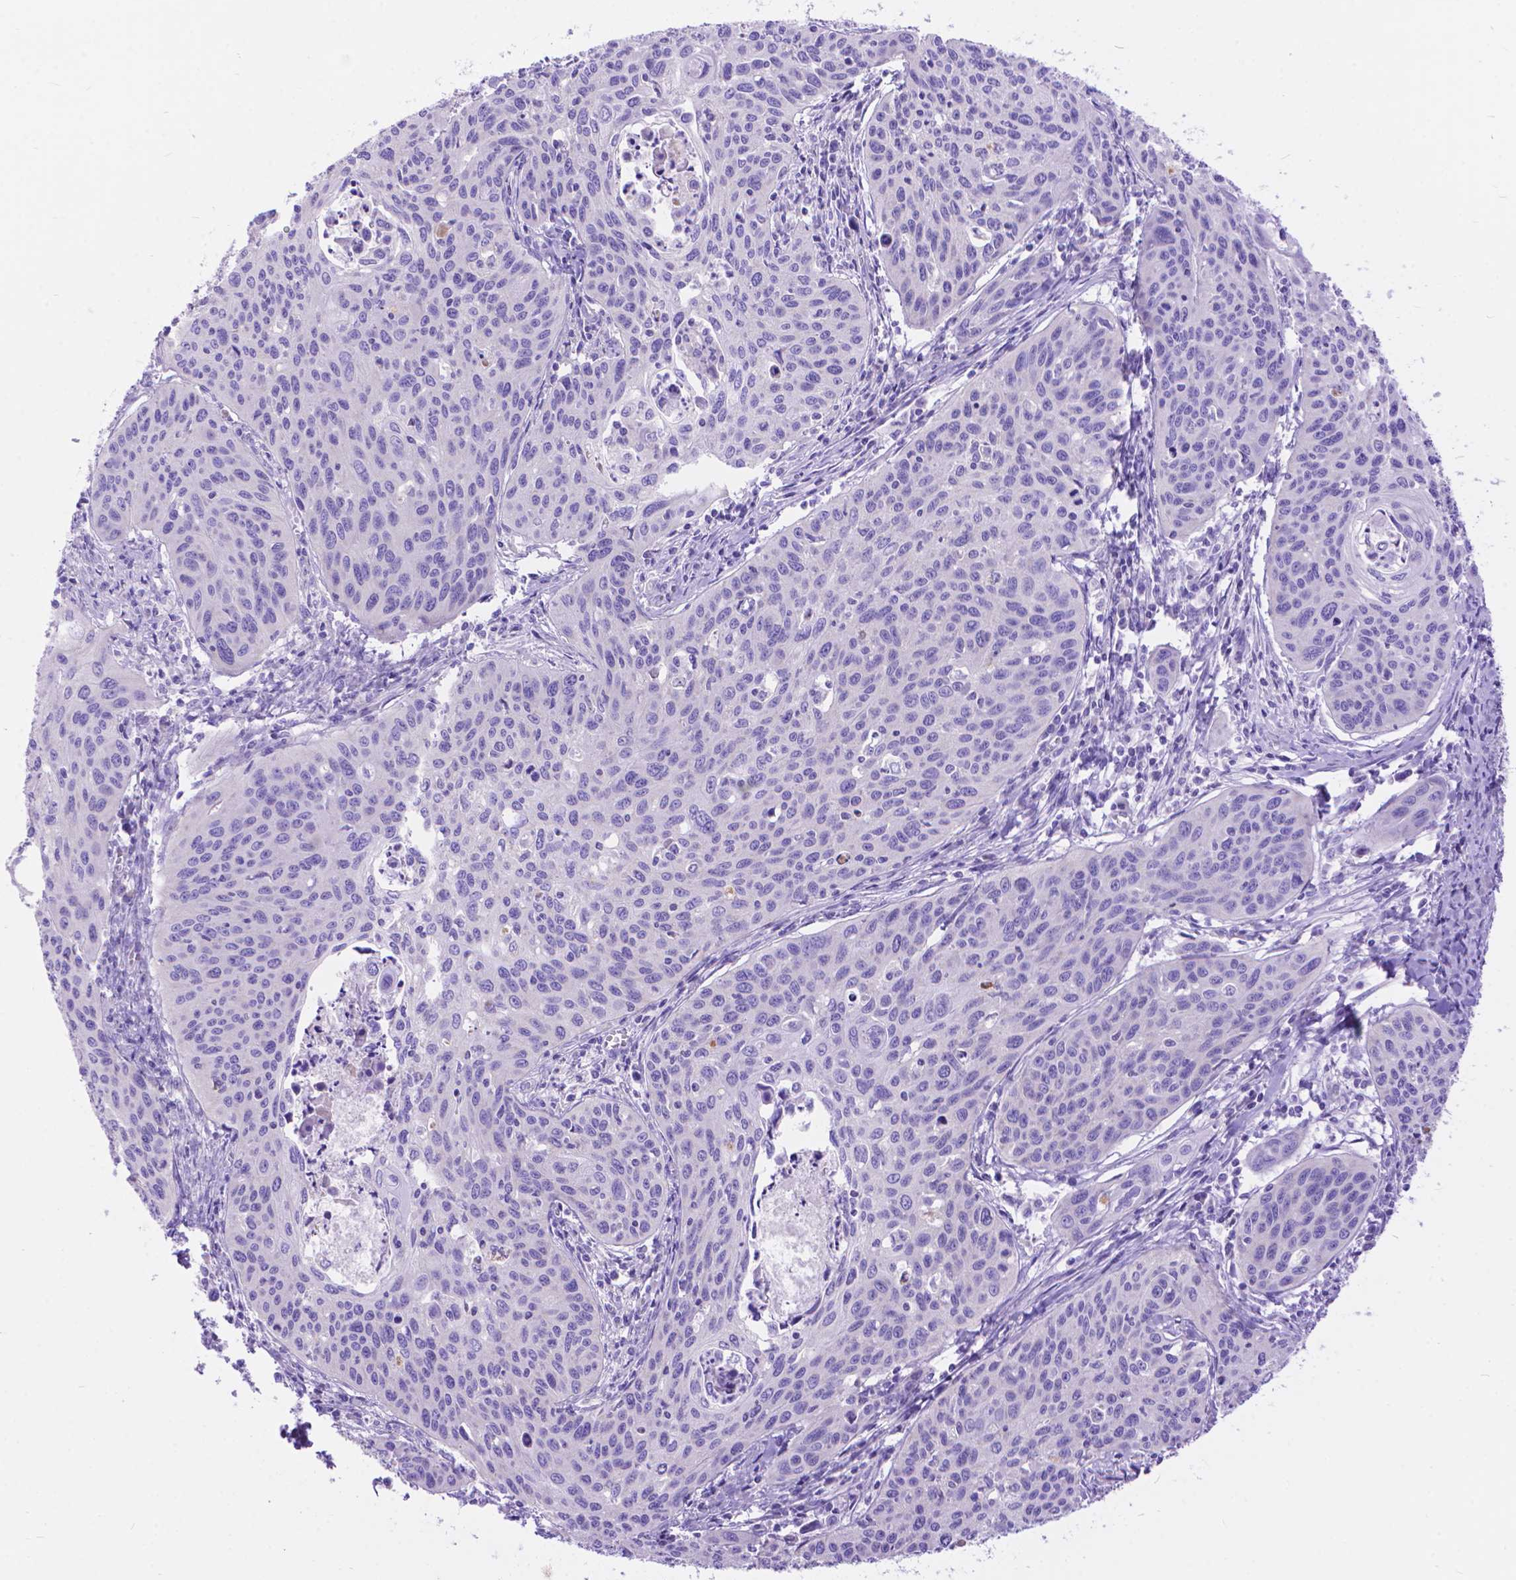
{"staining": {"intensity": "negative", "quantity": "none", "location": "none"}, "tissue": "cervical cancer", "cell_type": "Tumor cells", "image_type": "cancer", "snomed": [{"axis": "morphology", "description": "Squamous cell carcinoma, NOS"}, {"axis": "topography", "description": "Cervix"}], "caption": "Immunohistochemistry of human cervical cancer (squamous cell carcinoma) reveals no positivity in tumor cells.", "gene": "DHRS2", "patient": {"sex": "female", "age": 31}}